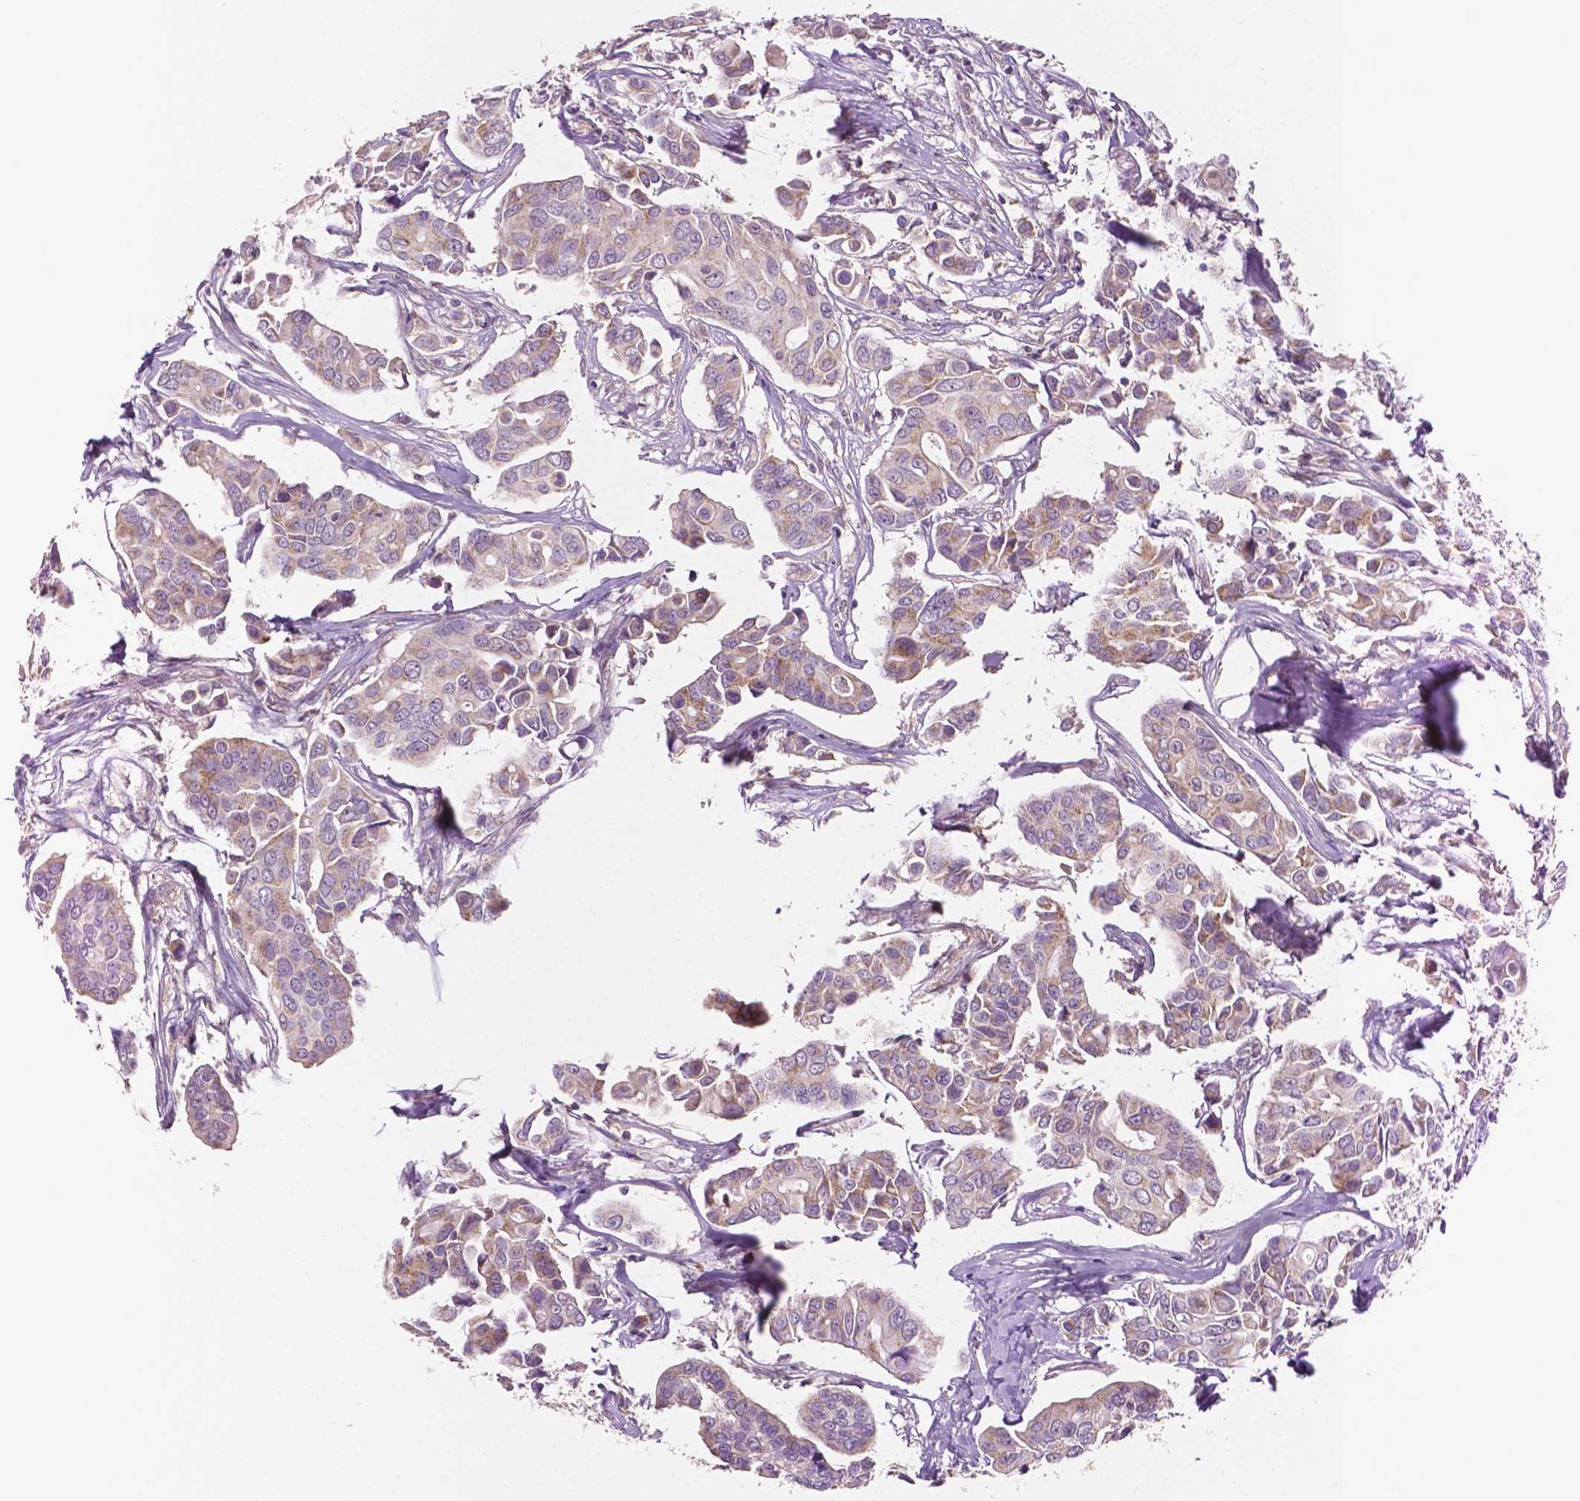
{"staining": {"intensity": "weak", "quantity": "<25%", "location": "cytoplasmic/membranous"}, "tissue": "breast cancer", "cell_type": "Tumor cells", "image_type": "cancer", "snomed": [{"axis": "morphology", "description": "Duct carcinoma"}, {"axis": "topography", "description": "Breast"}], "caption": "Immunohistochemistry image of neoplastic tissue: breast cancer stained with DAB (3,3'-diaminobenzidine) exhibits no significant protein positivity in tumor cells.", "gene": "EBAG9", "patient": {"sex": "female", "age": 54}}